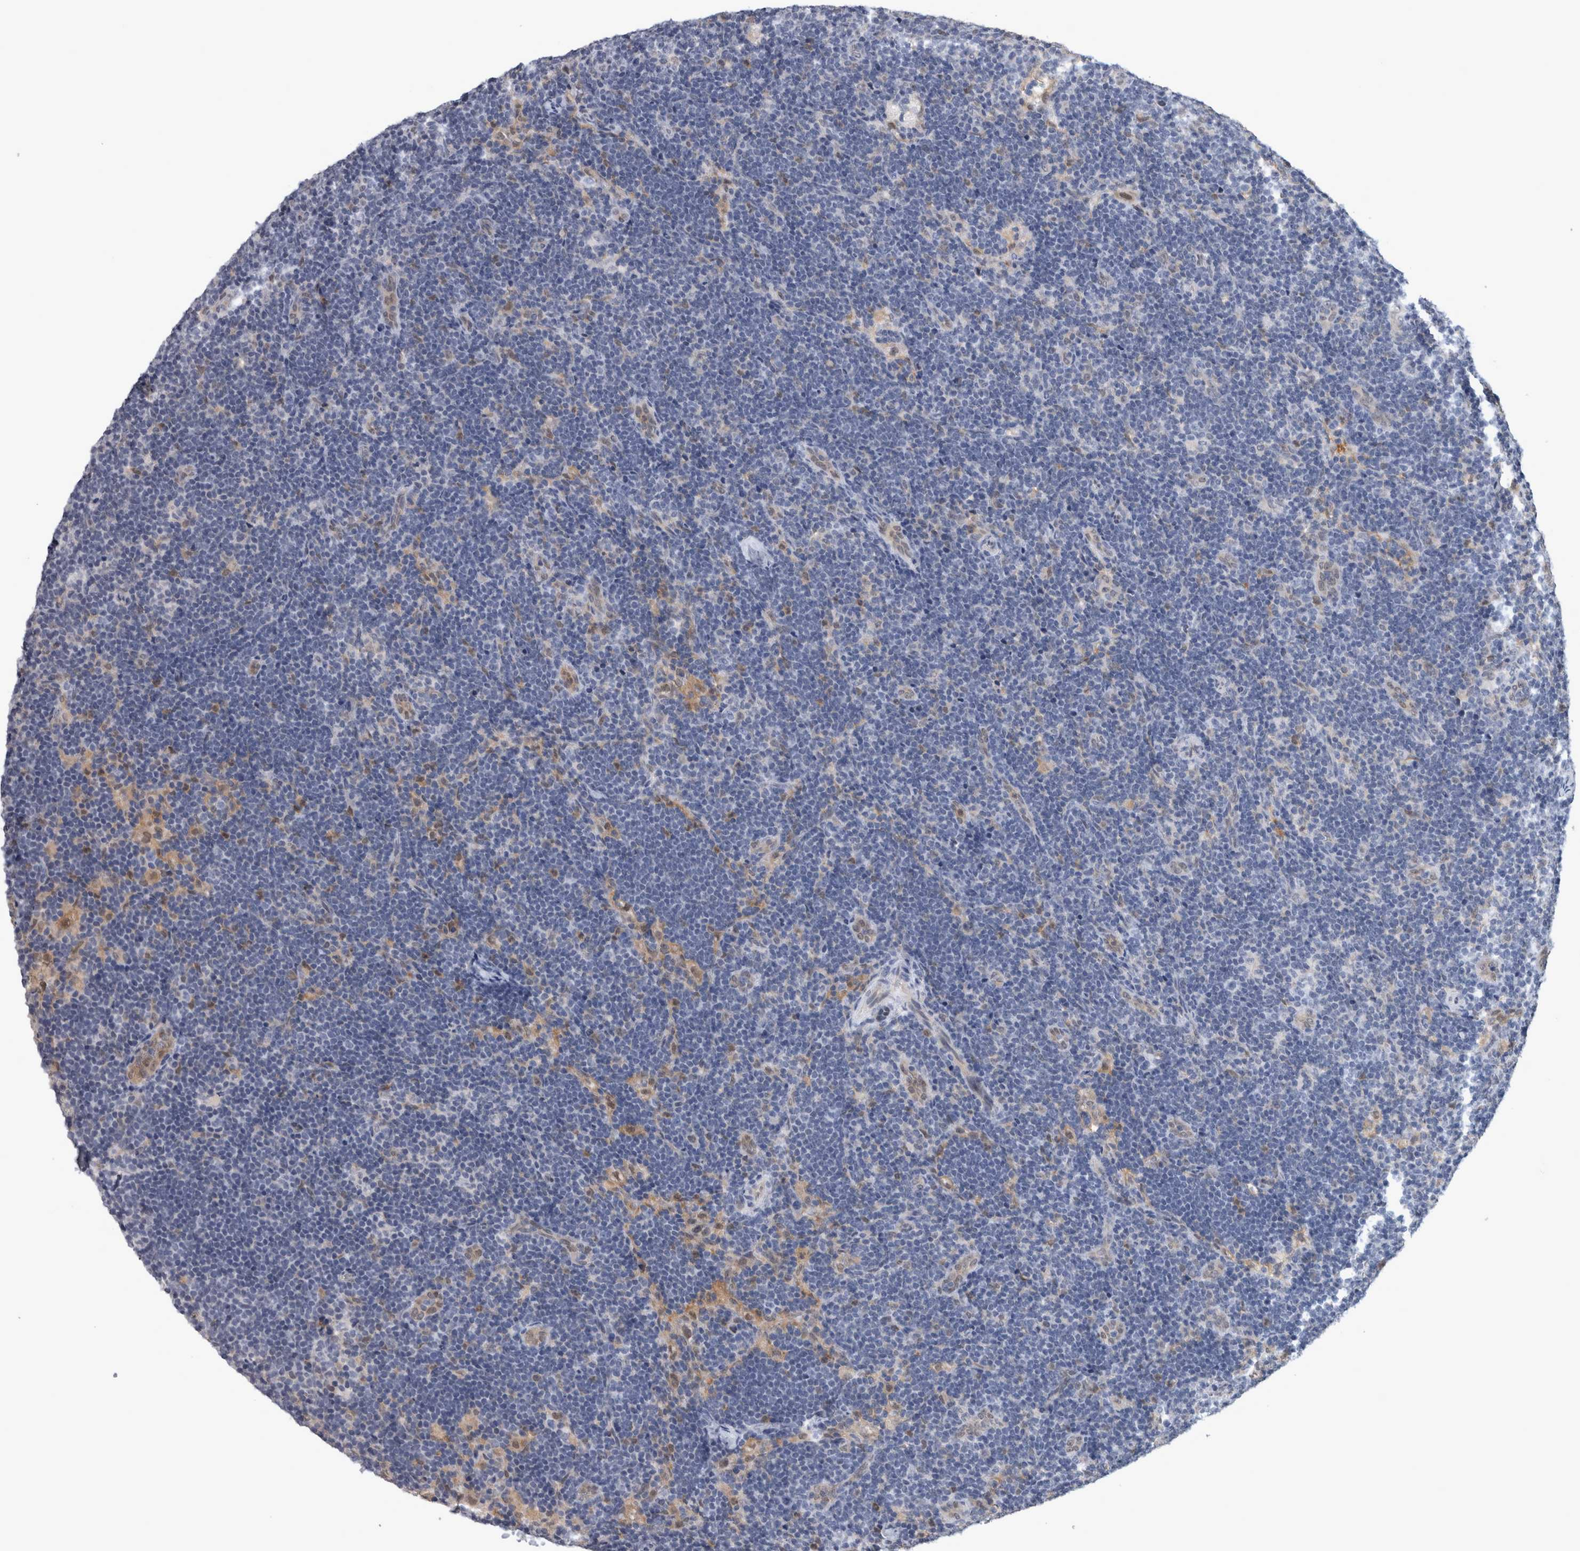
{"staining": {"intensity": "negative", "quantity": "none", "location": "none"}, "tissue": "lymph node", "cell_type": "Germinal center cells", "image_type": "normal", "snomed": [{"axis": "morphology", "description": "Normal tissue, NOS"}, {"axis": "topography", "description": "Lymph node"}], "caption": "The IHC micrograph has no significant staining in germinal center cells of lymph node.", "gene": "NAPRT", "patient": {"sex": "female", "age": 22}}